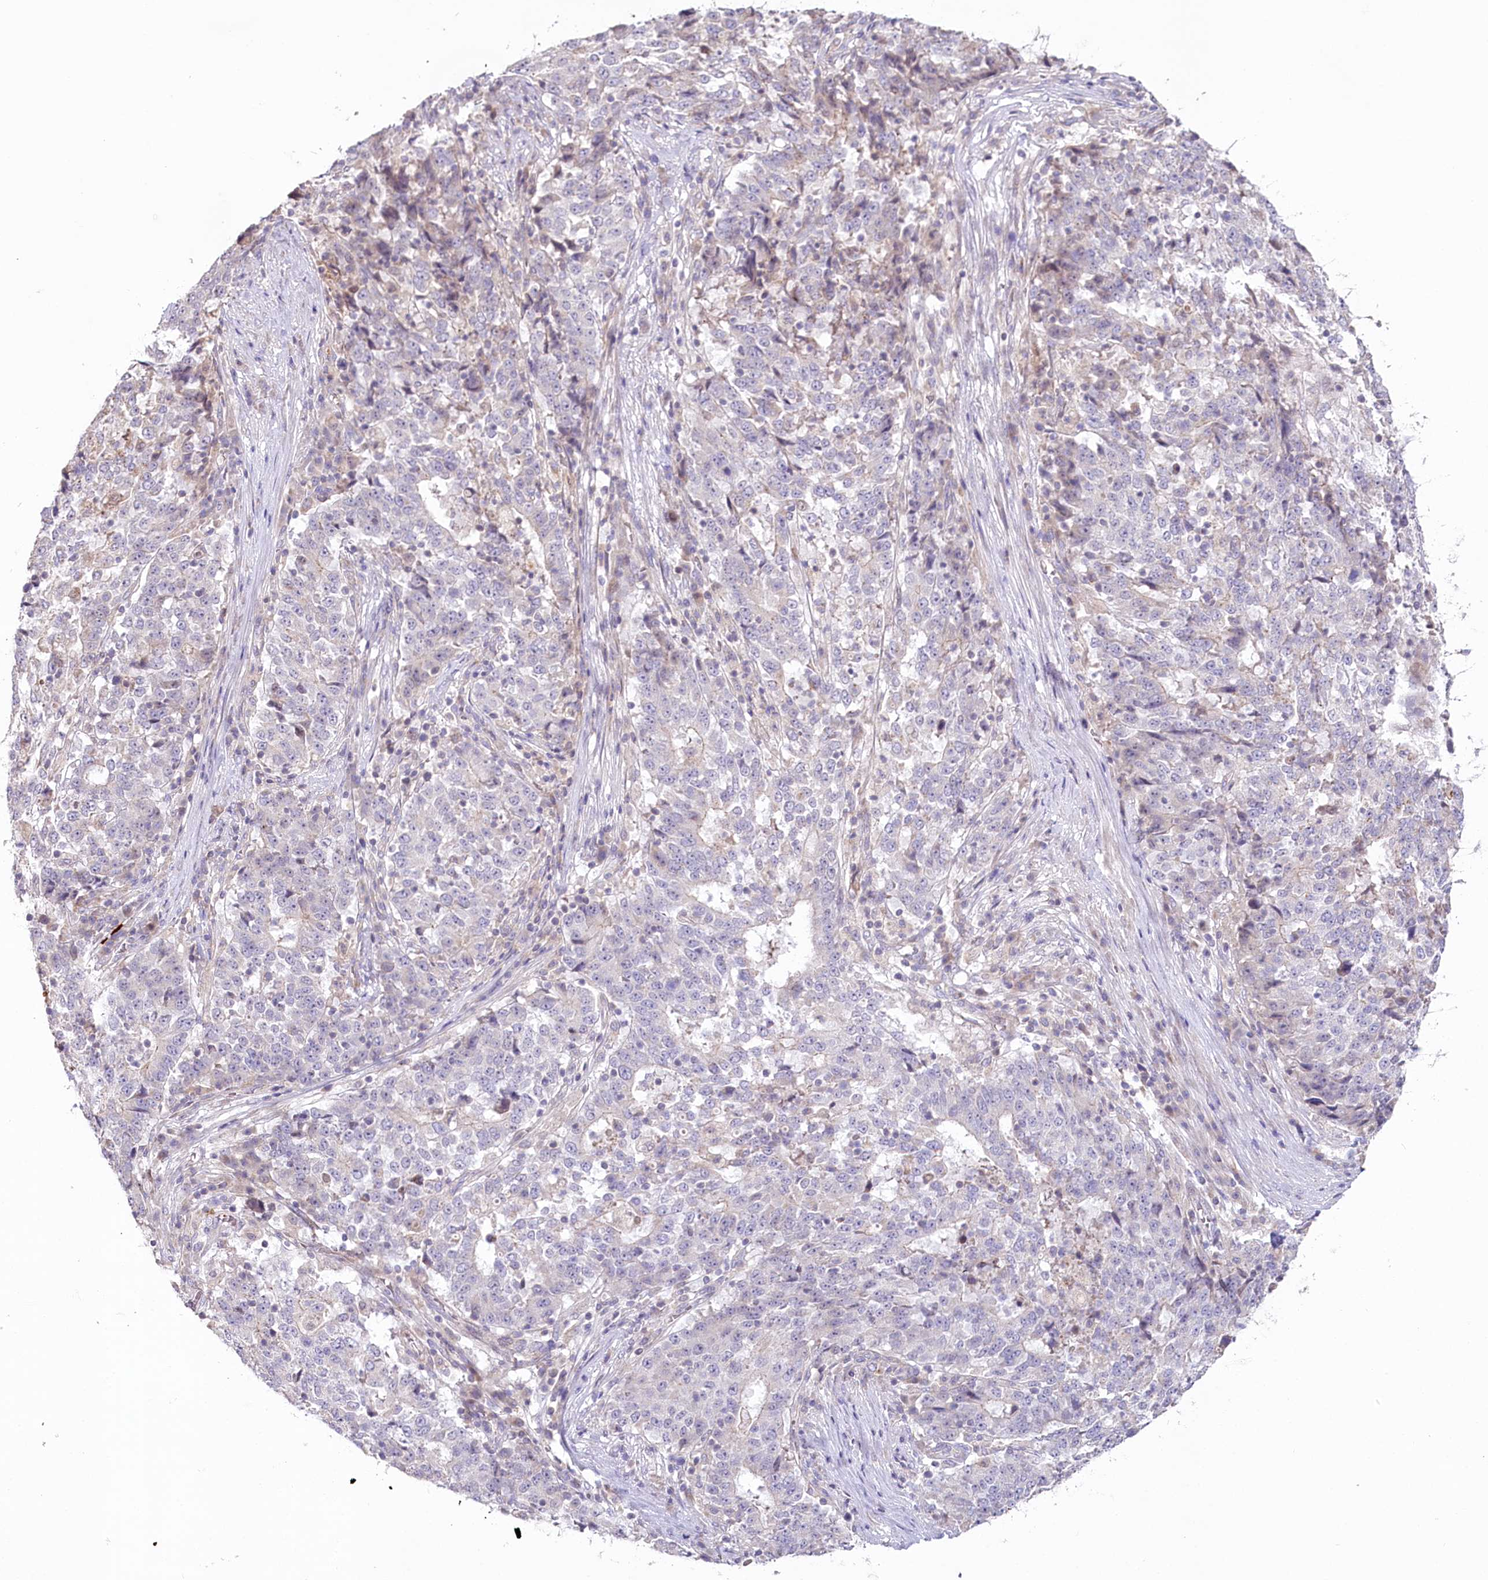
{"staining": {"intensity": "negative", "quantity": "none", "location": "none"}, "tissue": "stomach cancer", "cell_type": "Tumor cells", "image_type": "cancer", "snomed": [{"axis": "morphology", "description": "Adenocarcinoma, NOS"}, {"axis": "topography", "description": "Stomach"}], "caption": "A high-resolution image shows IHC staining of stomach adenocarcinoma, which demonstrates no significant staining in tumor cells. (Immunohistochemistry (ihc), brightfield microscopy, high magnification).", "gene": "SLC6A11", "patient": {"sex": "male", "age": 59}}